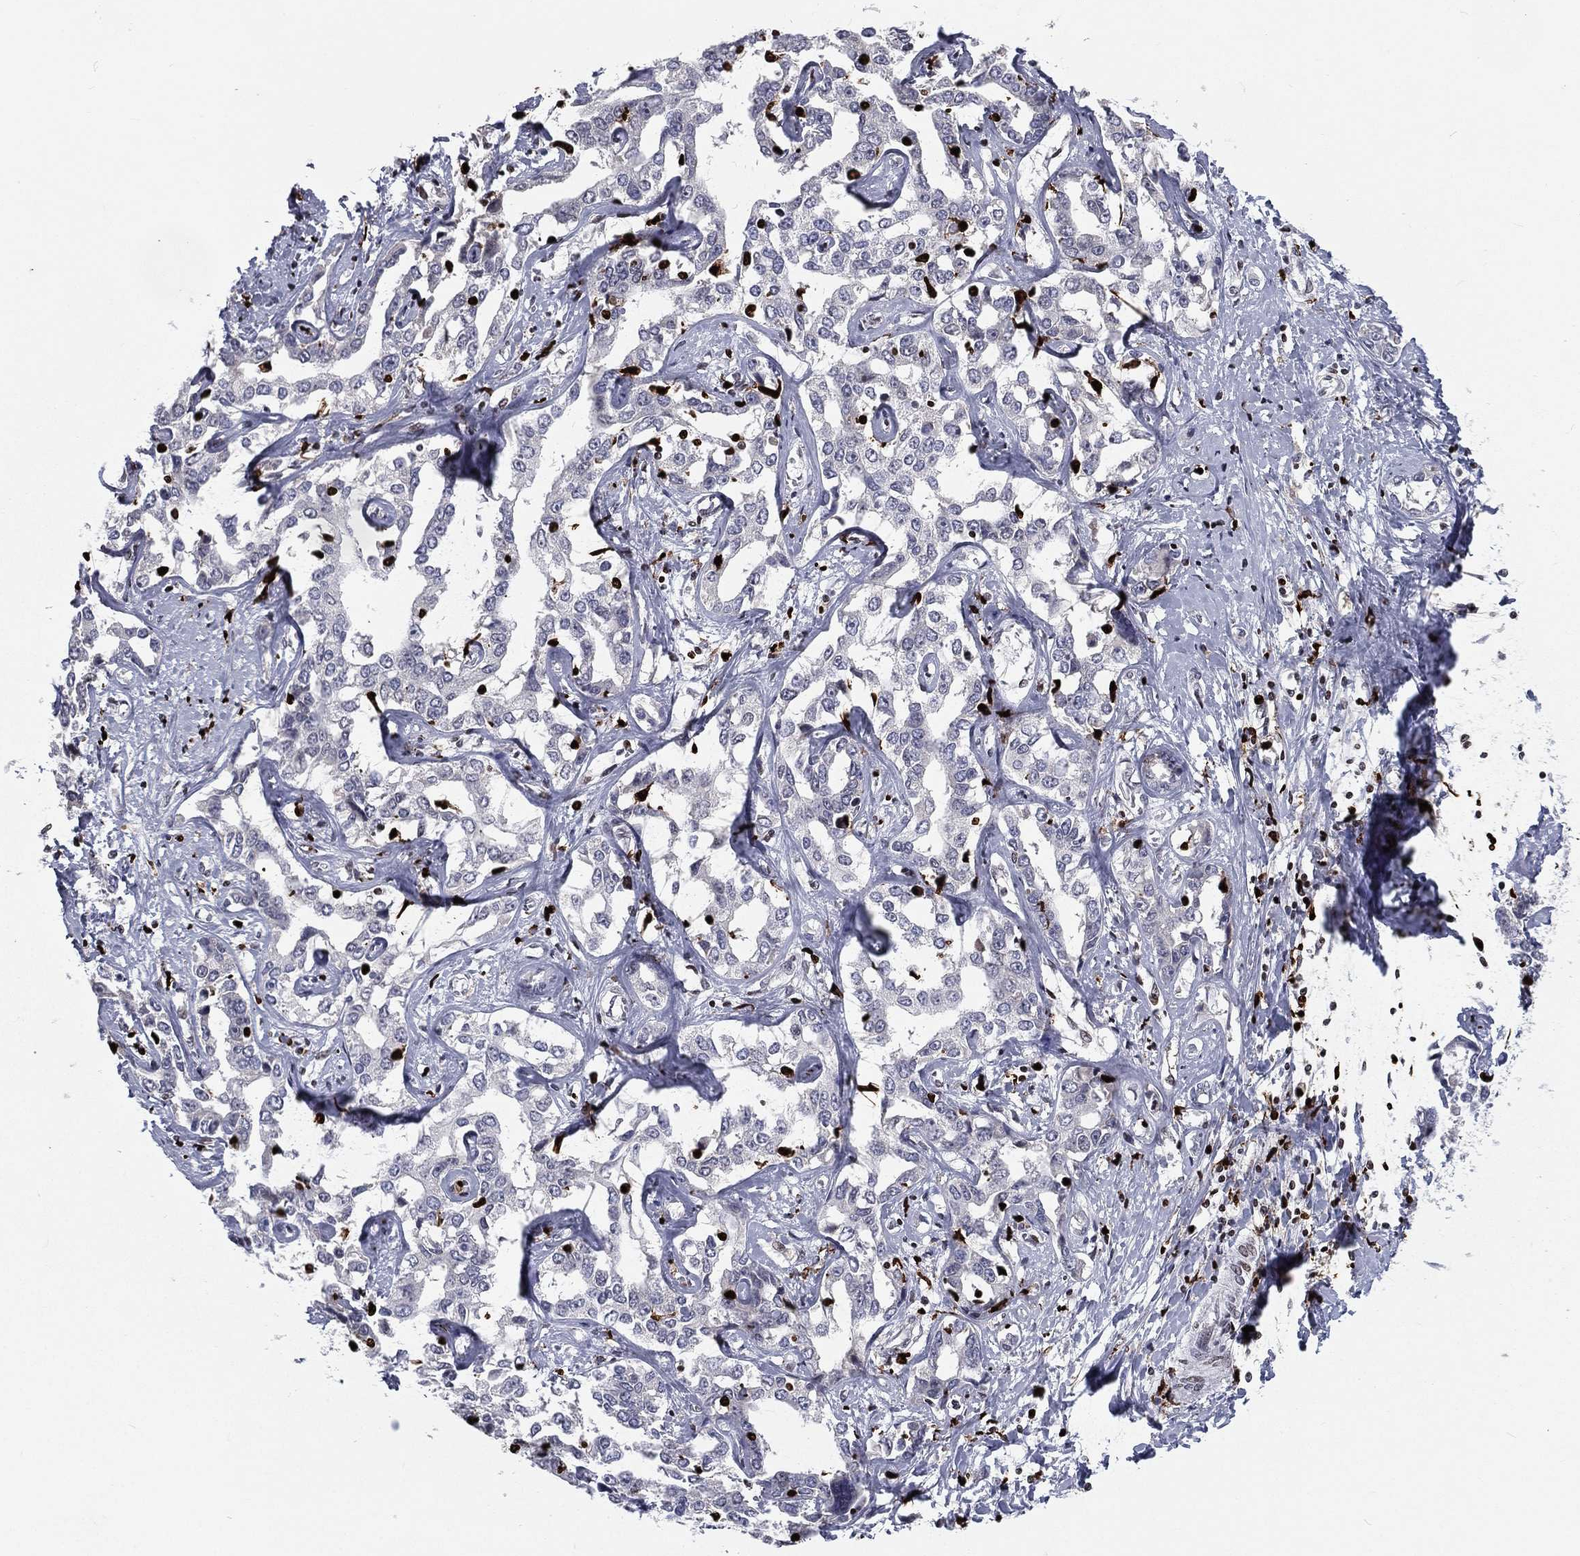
{"staining": {"intensity": "negative", "quantity": "none", "location": "none"}, "tissue": "liver cancer", "cell_type": "Tumor cells", "image_type": "cancer", "snomed": [{"axis": "morphology", "description": "Cholangiocarcinoma"}, {"axis": "topography", "description": "Liver"}], "caption": "An immunohistochemistry (IHC) histopathology image of cholangiocarcinoma (liver) is shown. There is no staining in tumor cells of cholangiocarcinoma (liver).", "gene": "MNDA", "patient": {"sex": "male", "age": 59}}